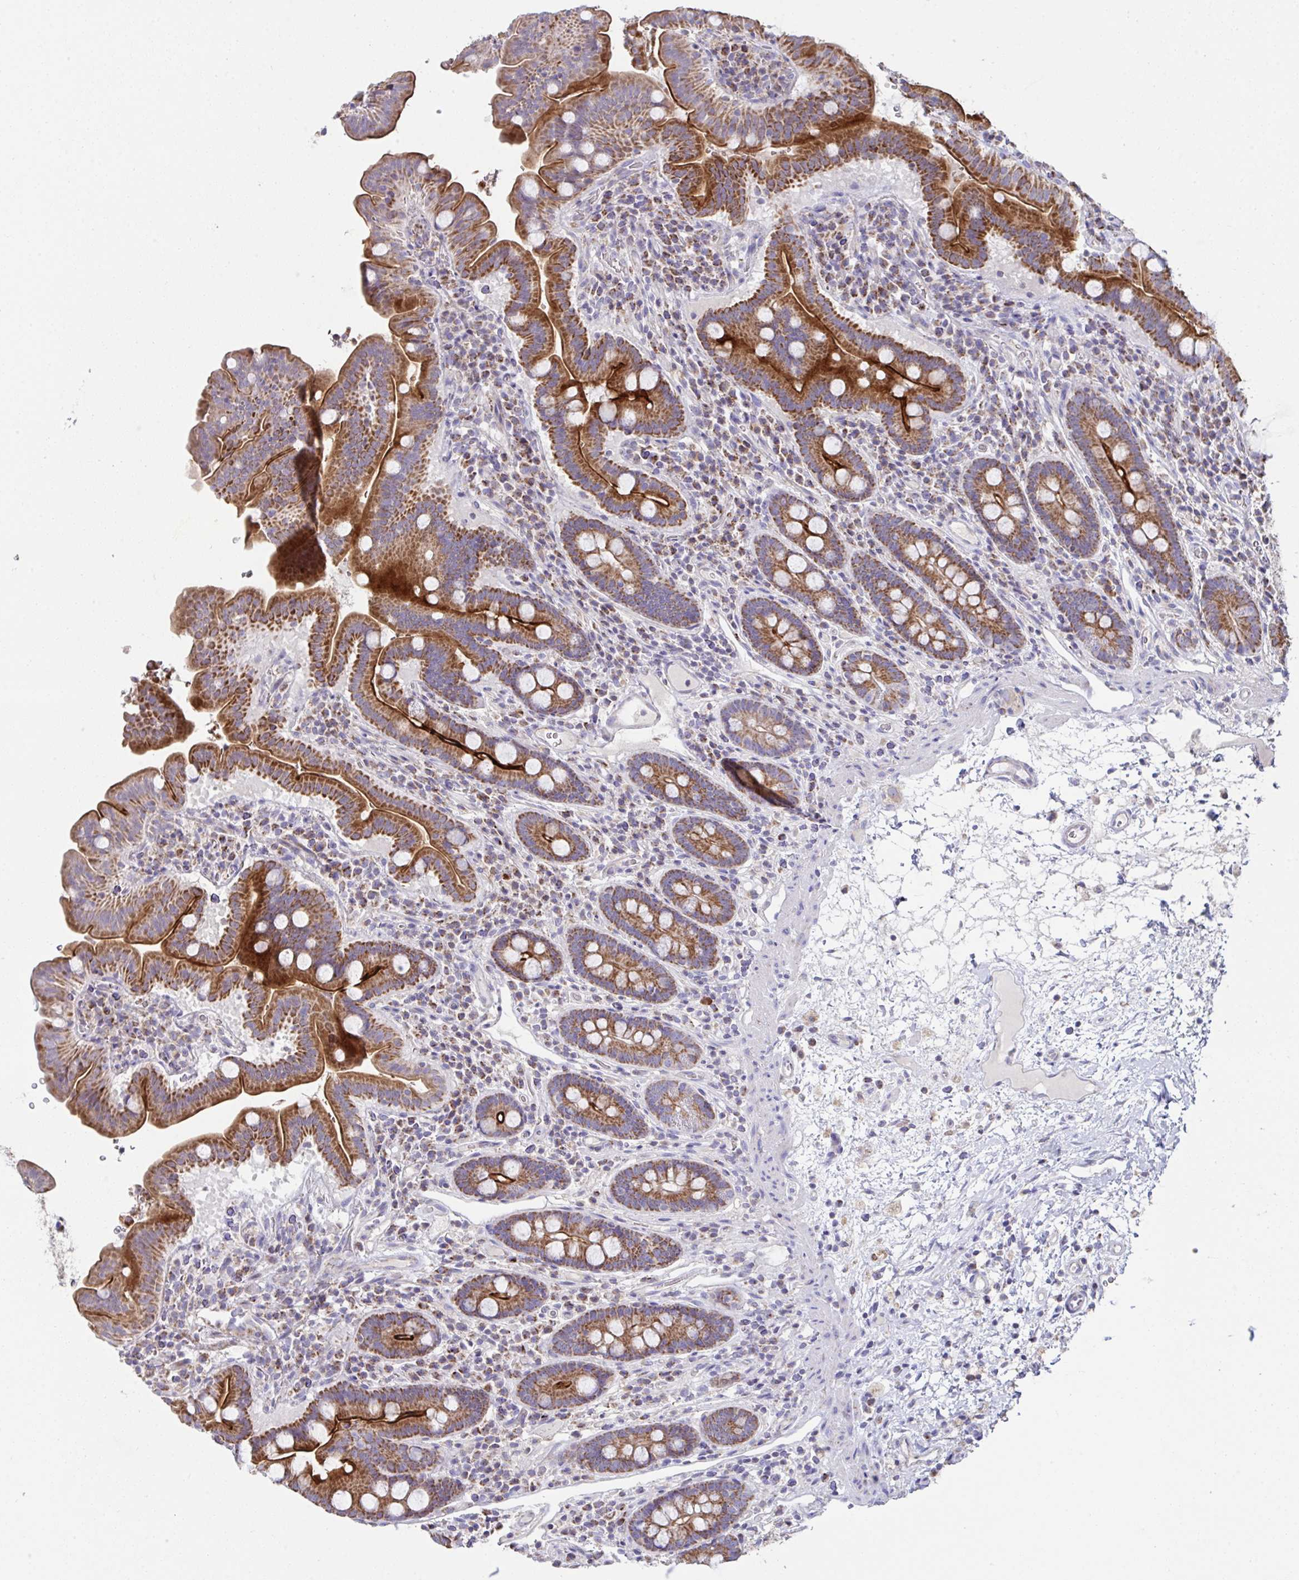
{"staining": {"intensity": "strong", "quantity": ">75%", "location": "cytoplasmic/membranous"}, "tissue": "small intestine", "cell_type": "Glandular cells", "image_type": "normal", "snomed": [{"axis": "morphology", "description": "Normal tissue, NOS"}, {"axis": "topography", "description": "Small intestine"}], "caption": "Protein expression analysis of normal human small intestine reveals strong cytoplasmic/membranous positivity in approximately >75% of glandular cells.", "gene": "DOK7", "patient": {"sex": "male", "age": 26}}